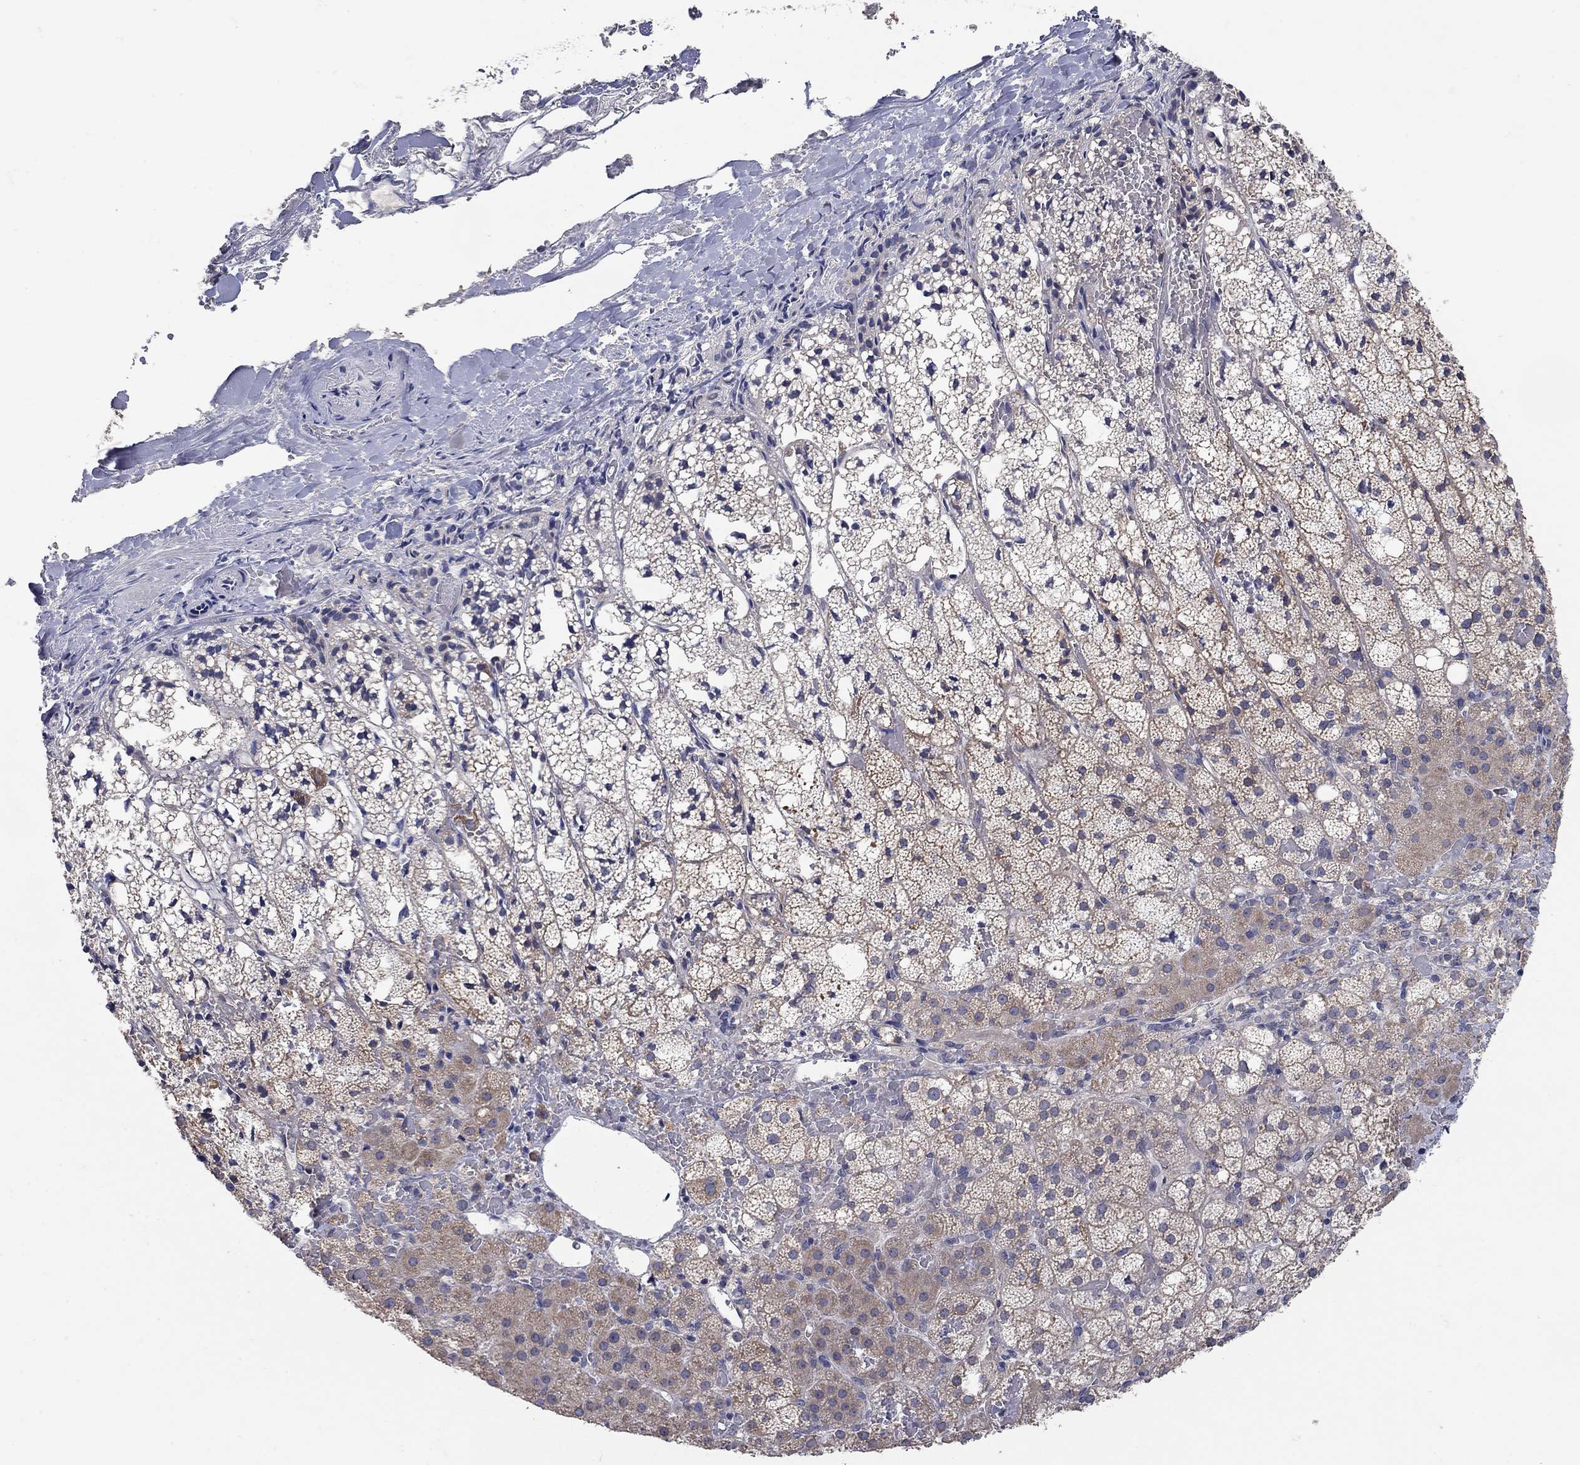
{"staining": {"intensity": "moderate", "quantity": "<25%", "location": "nuclear"}, "tissue": "adrenal gland", "cell_type": "Glandular cells", "image_type": "normal", "snomed": [{"axis": "morphology", "description": "Normal tissue, NOS"}, {"axis": "topography", "description": "Adrenal gland"}], "caption": "A photomicrograph showing moderate nuclear staining in approximately <25% of glandular cells in normal adrenal gland, as visualized by brown immunohistochemical staining.", "gene": "WASF3", "patient": {"sex": "male", "age": 53}}